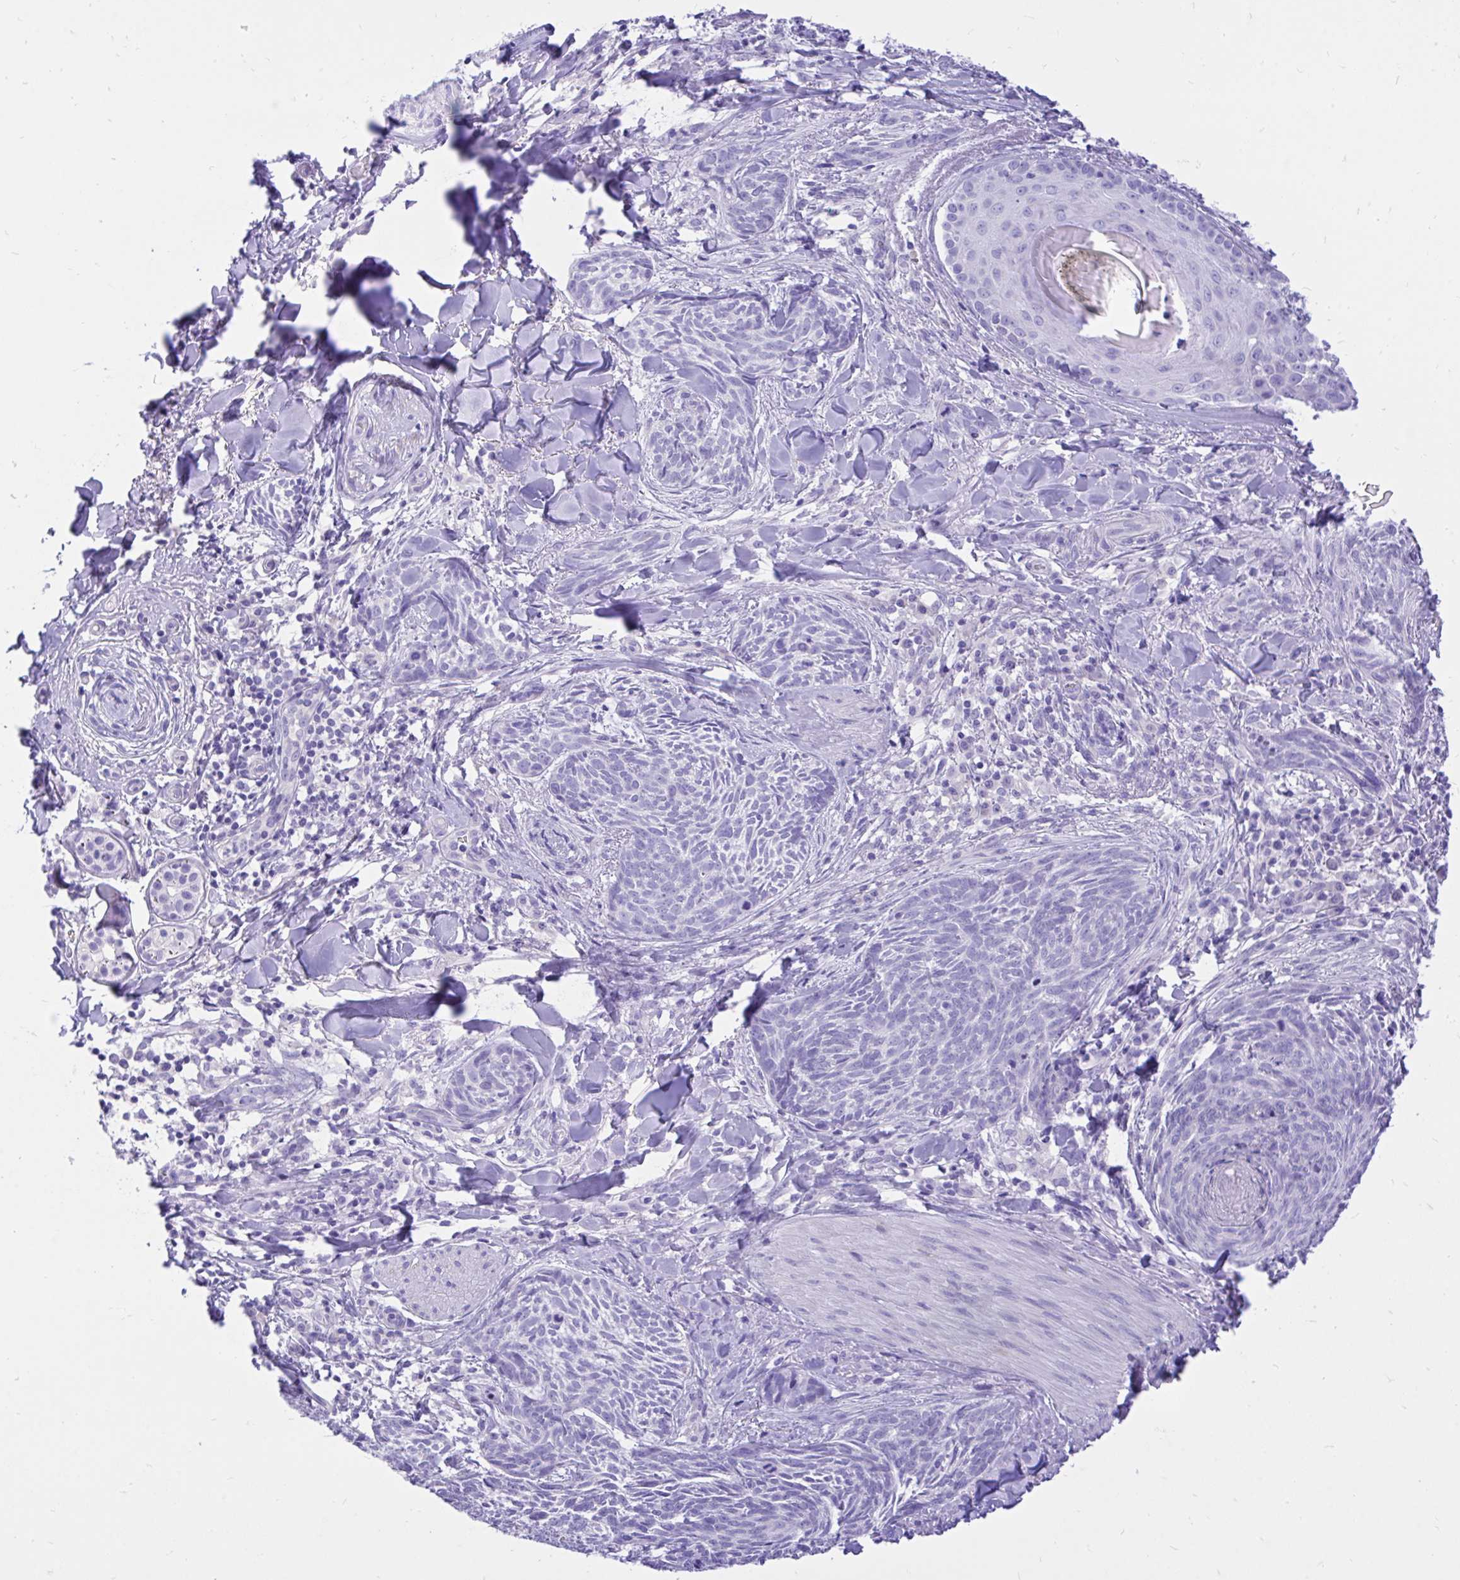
{"staining": {"intensity": "negative", "quantity": "none", "location": "none"}, "tissue": "skin cancer", "cell_type": "Tumor cells", "image_type": "cancer", "snomed": [{"axis": "morphology", "description": "Basal cell carcinoma"}, {"axis": "topography", "description": "Skin"}], "caption": "DAB (3,3'-diaminobenzidine) immunohistochemical staining of human skin cancer displays no significant expression in tumor cells. (DAB (3,3'-diaminobenzidine) immunohistochemistry (IHC) visualized using brightfield microscopy, high magnification).", "gene": "MON1A", "patient": {"sex": "female", "age": 93}}